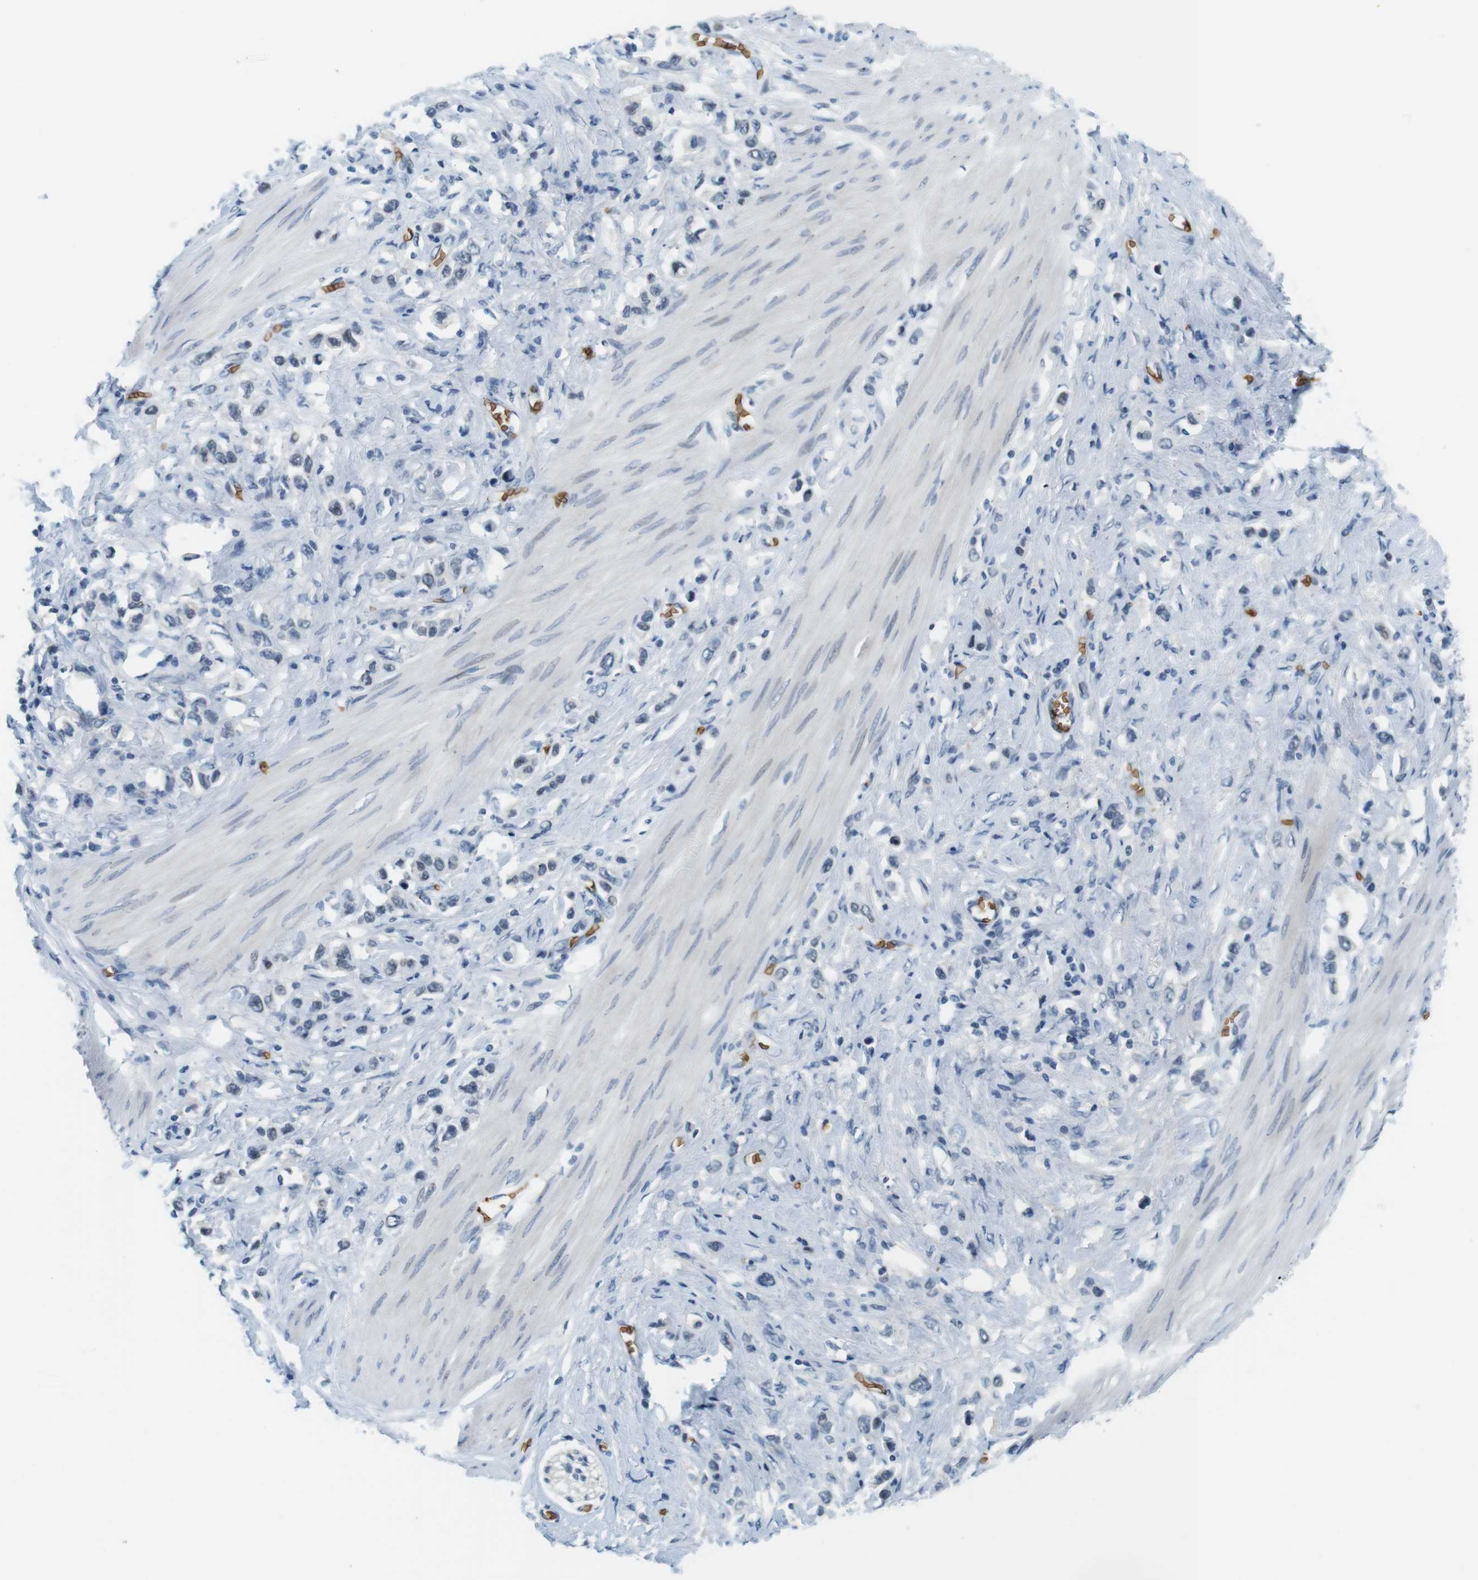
{"staining": {"intensity": "negative", "quantity": "none", "location": "none"}, "tissue": "stomach cancer", "cell_type": "Tumor cells", "image_type": "cancer", "snomed": [{"axis": "morphology", "description": "Adenocarcinoma, NOS"}, {"axis": "topography", "description": "Stomach"}], "caption": "Human adenocarcinoma (stomach) stained for a protein using immunohistochemistry (IHC) displays no expression in tumor cells.", "gene": "SLC4A1", "patient": {"sex": "female", "age": 65}}